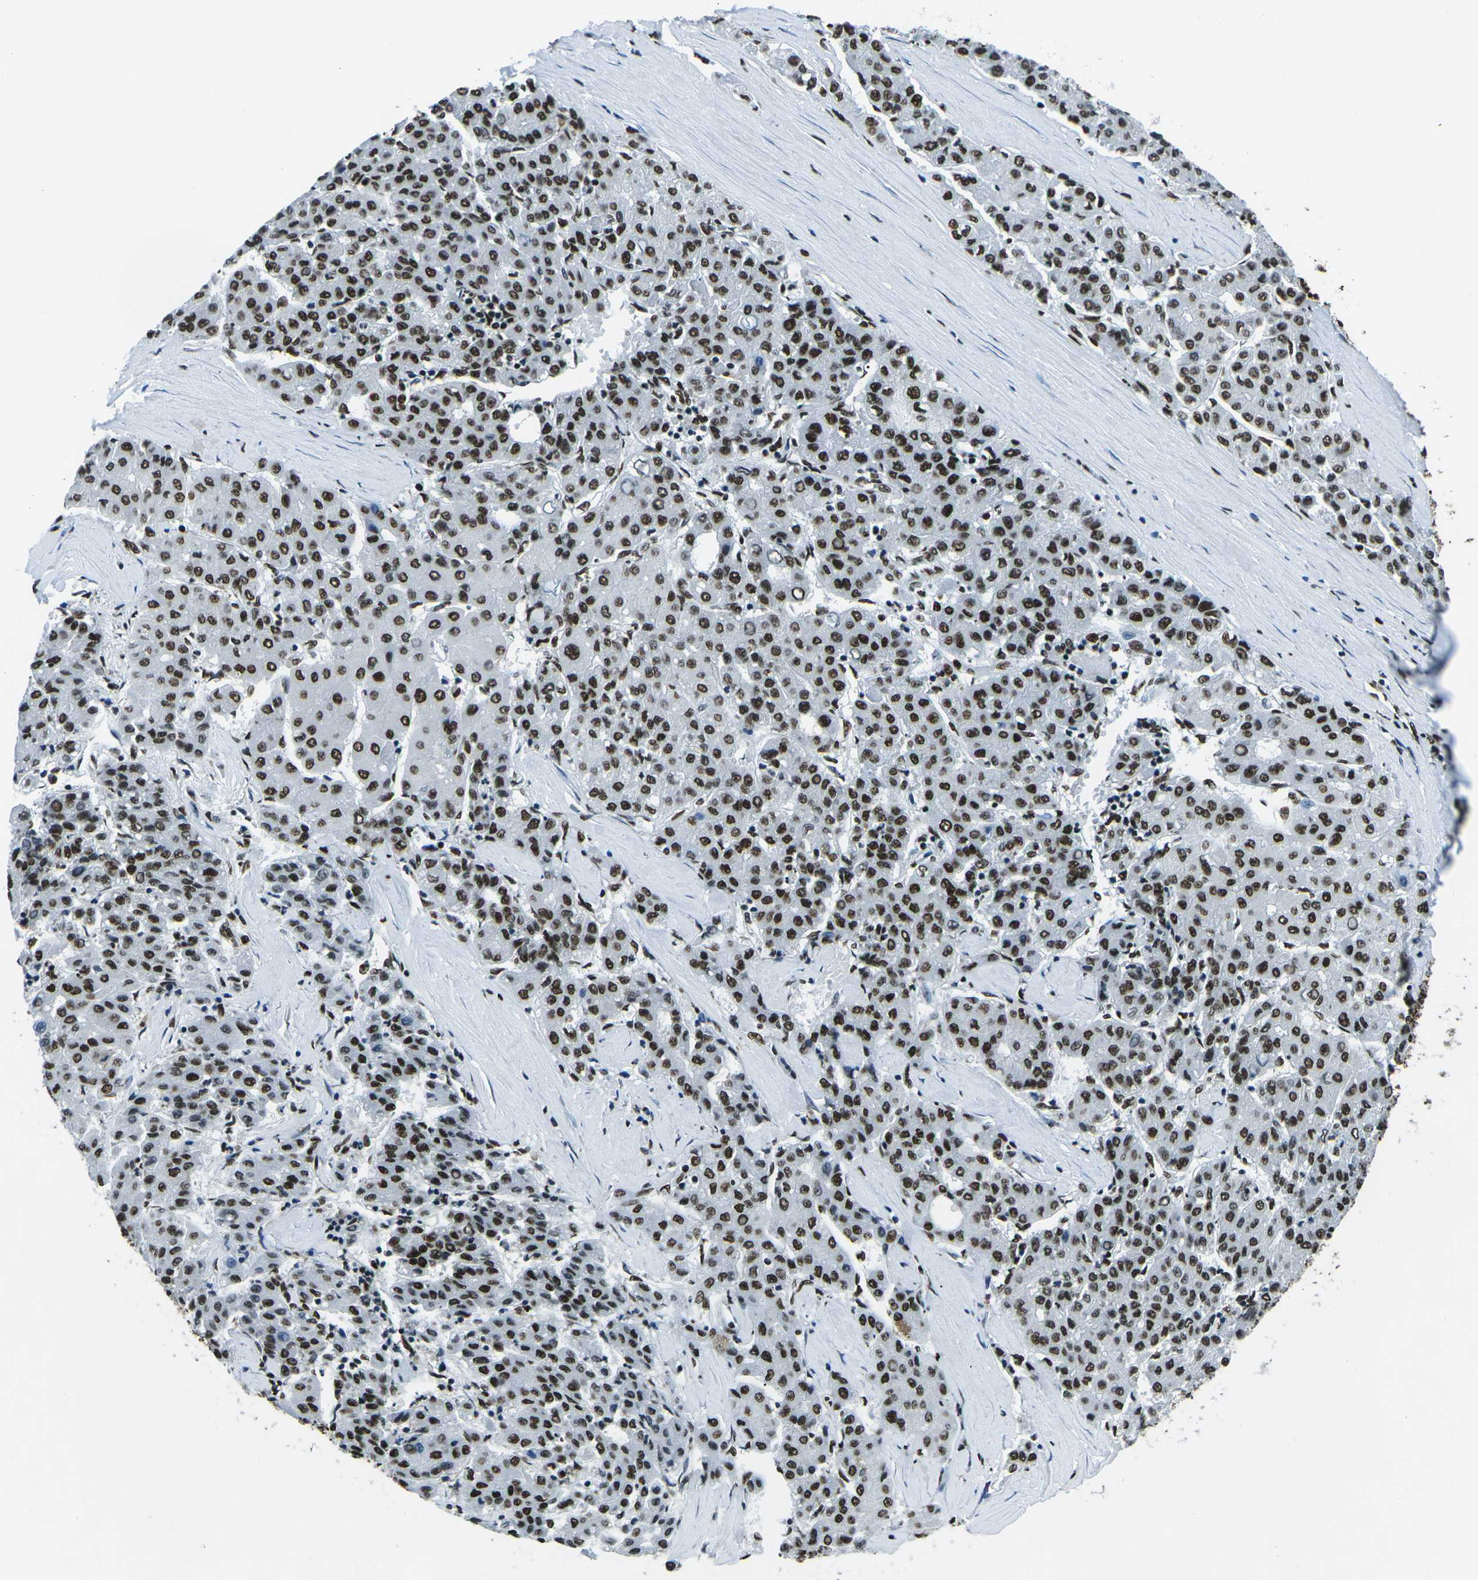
{"staining": {"intensity": "strong", "quantity": ">75%", "location": "nuclear"}, "tissue": "liver cancer", "cell_type": "Tumor cells", "image_type": "cancer", "snomed": [{"axis": "morphology", "description": "Carcinoma, Hepatocellular, NOS"}, {"axis": "topography", "description": "Liver"}], "caption": "Brown immunohistochemical staining in liver cancer (hepatocellular carcinoma) shows strong nuclear expression in about >75% of tumor cells. (DAB (3,3'-diaminobenzidine) IHC with brightfield microscopy, high magnification).", "gene": "HNRNPL", "patient": {"sex": "male", "age": 65}}